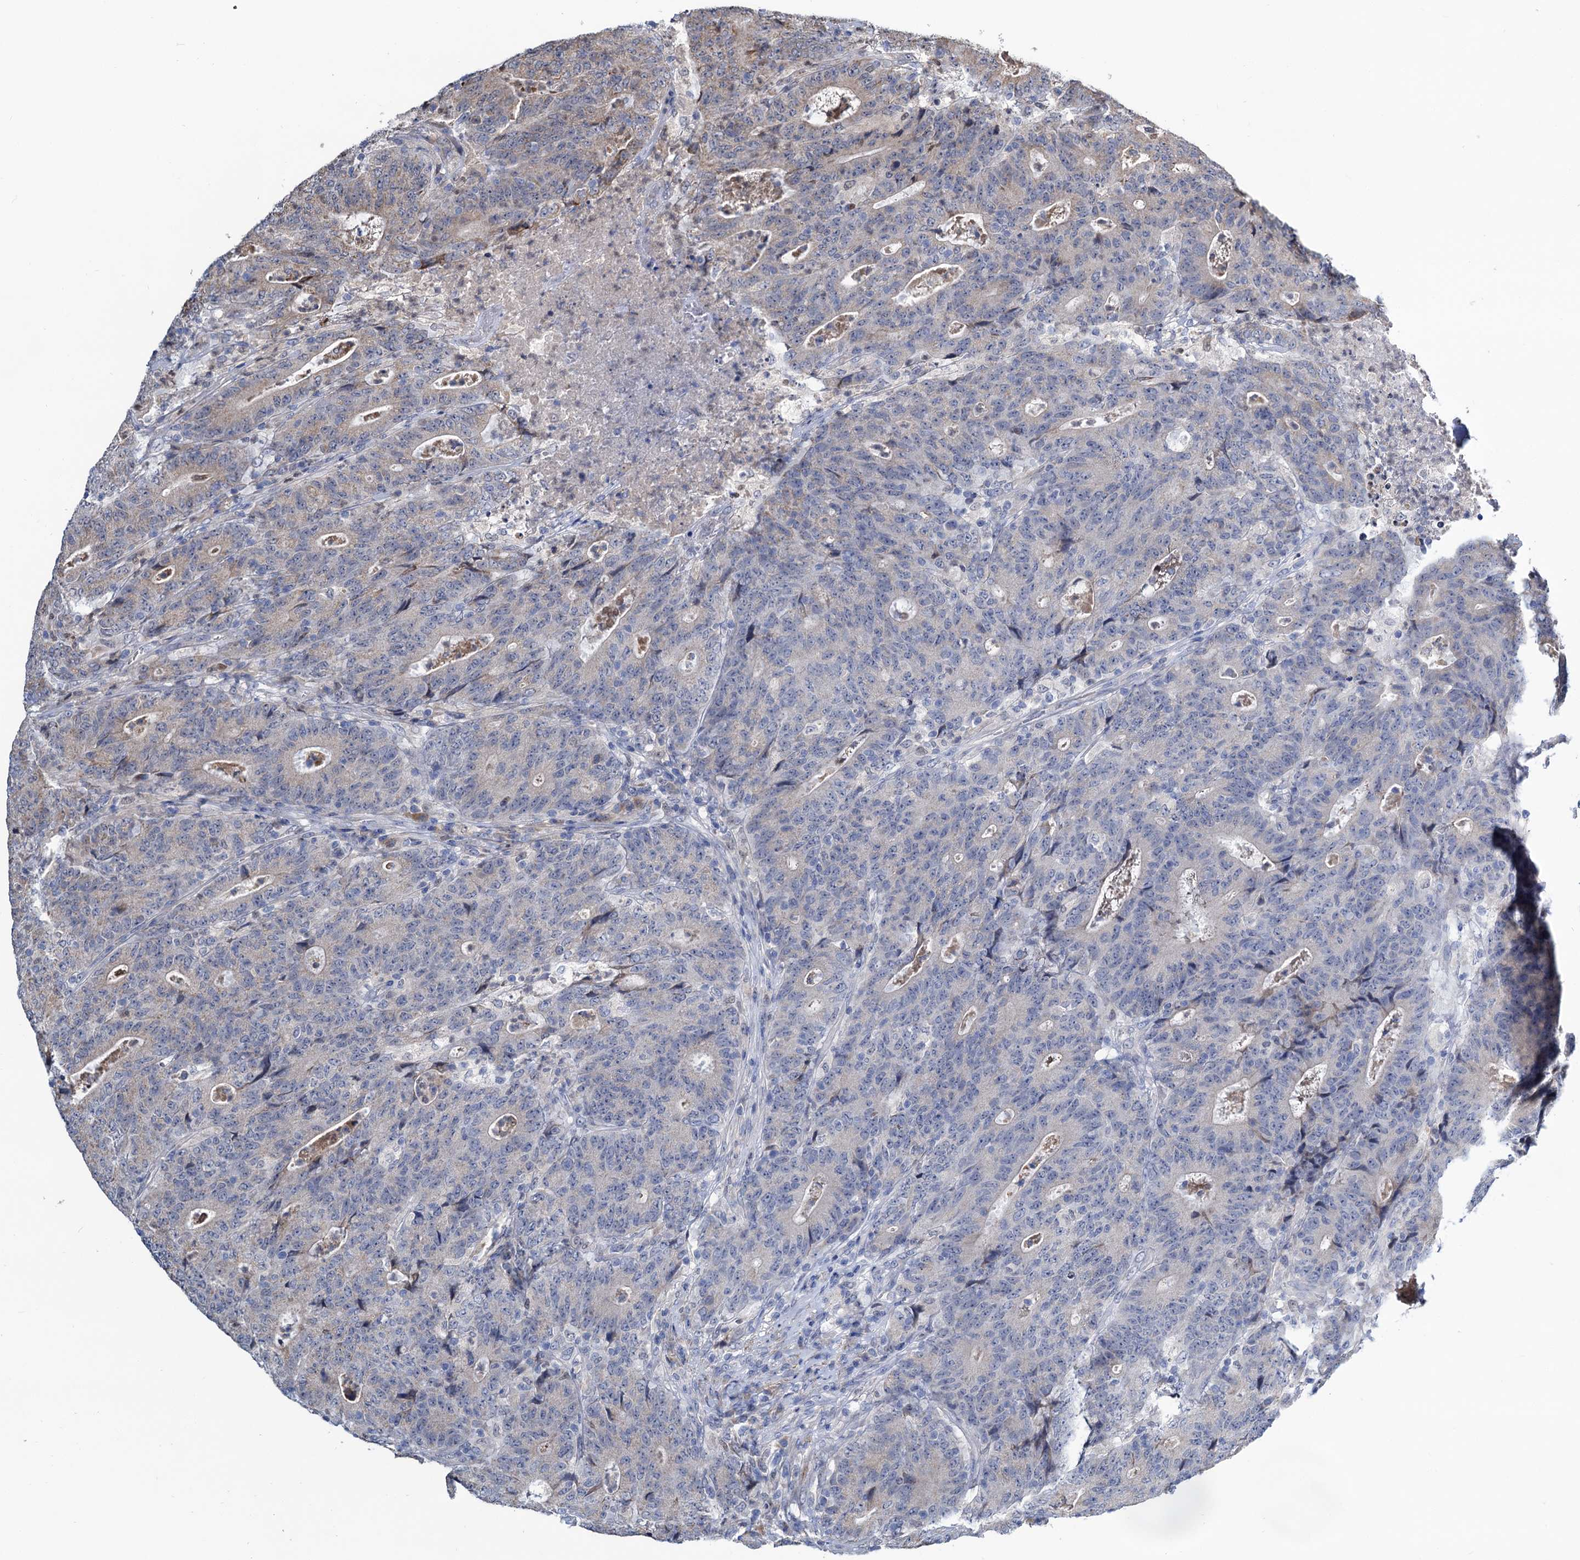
{"staining": {"intensity": "negative", "quantity": "none", "location": "none"}, "tissue": "colorectal cancer", "cell_type": "Tumor cells", "image_type": "cancer", "snomed": [{"axis": "morphology", "description": "Adenocarcinoma, NOS"}, {"axis": "topography", "description": "Colon"}], "caption": "Tumor cells are negative for brown protein staining in adenocarcinoma (colorectal).", "gene": "ALKBH7", "patient": {"sex": "female", "age": 75}}